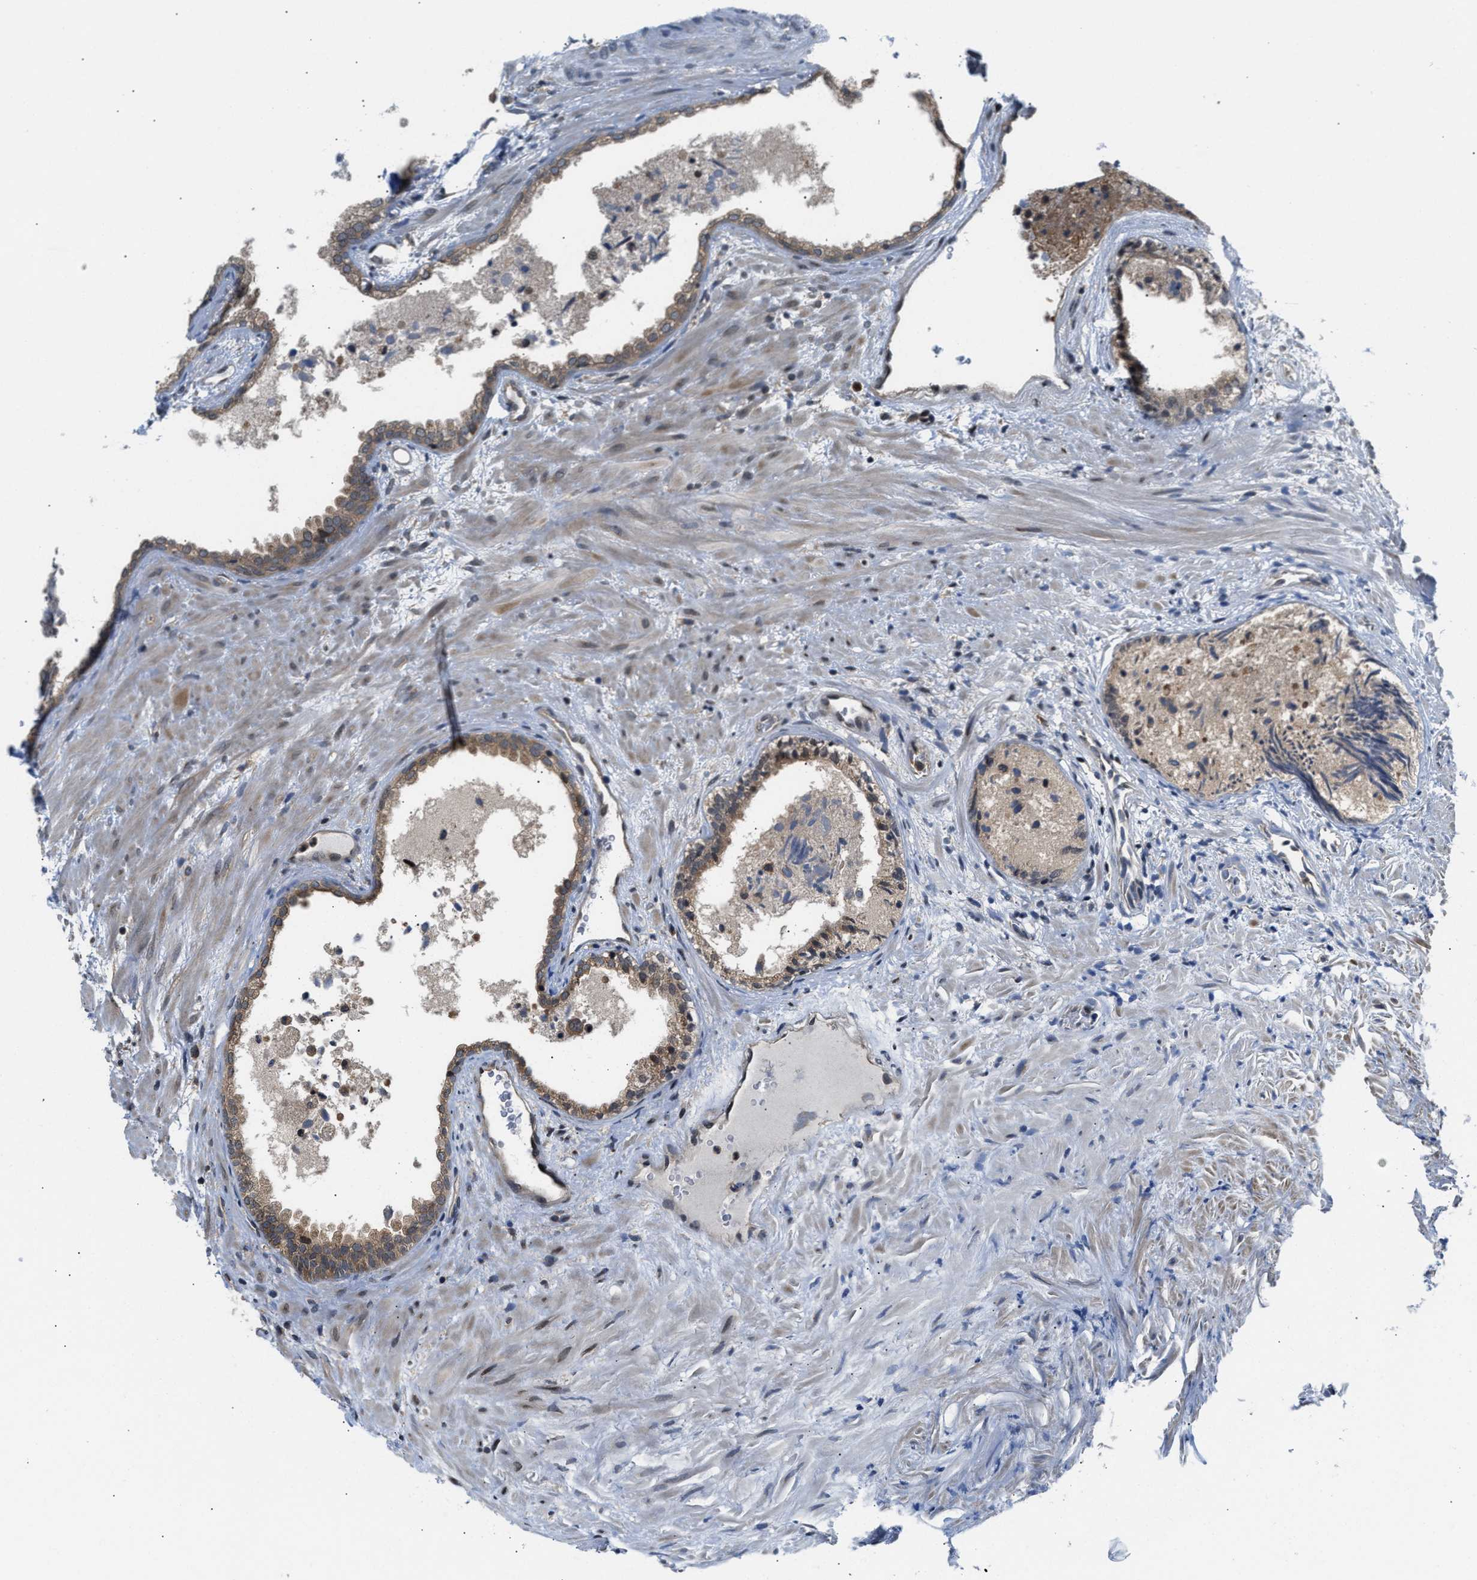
{"staining": {"intensity": "moderate", "quantity": "25%-75%", "location": "cytoplasmic/membranous"}, "tissue": "prostate", "cell_type": "Glandular cells", "image_type": "normal", "snomed": [{"axis": "morphology", "description": "Normal tissue, NOS"}, {"axis": "topography", "description": "Prostate"}], "caption": "DAB (3,3'-diaminobenzidine) immunohistochemical staining of normal human prostate reveals moderate cytoplasmic/membranous protein positivity in about 25%-75% of glandular cells.", "gene": "RAB29", "patient": {"sex": "male", "age": 76}}